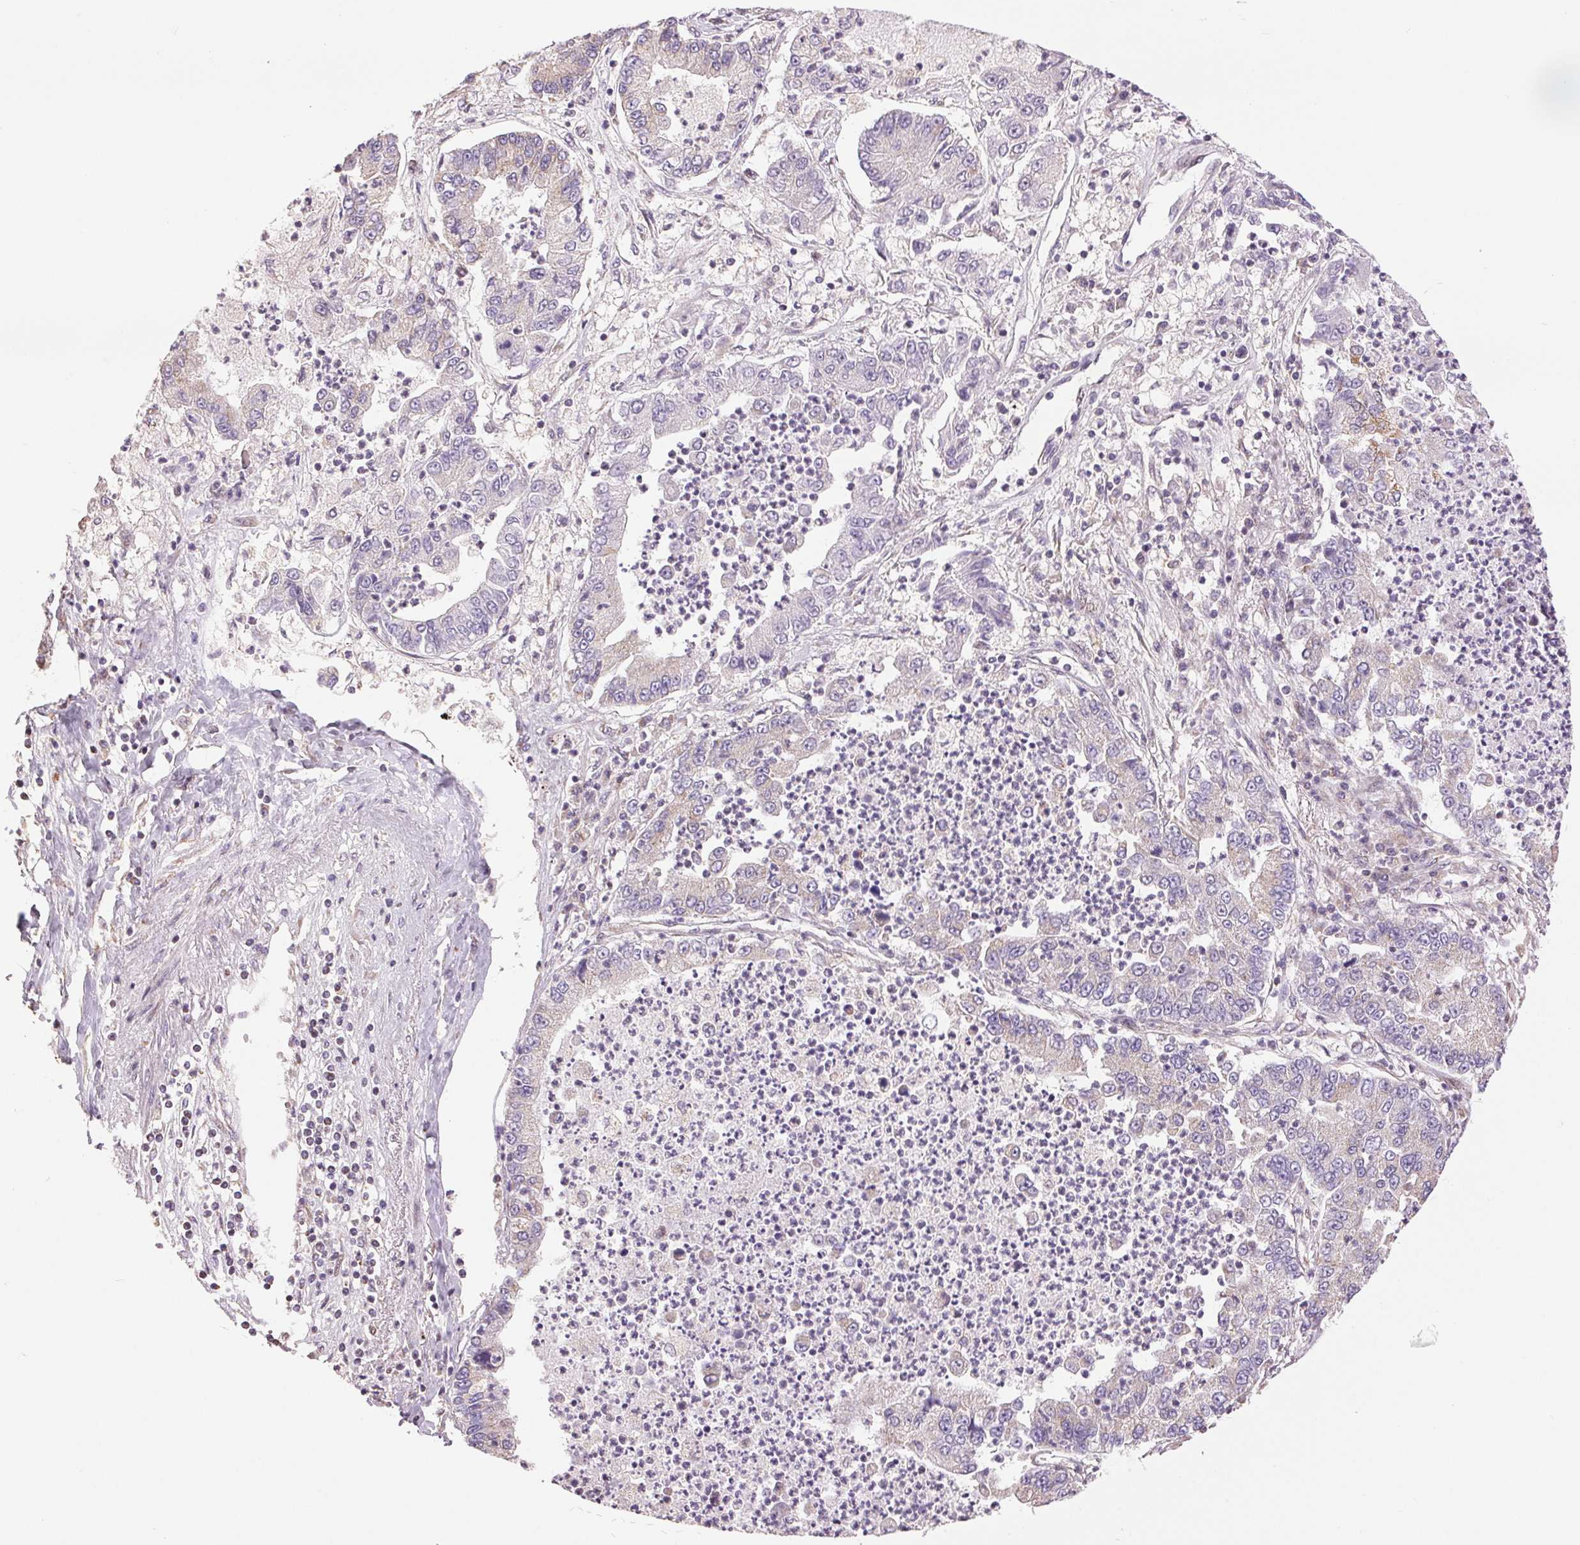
{"staining": {"intensity": "negative", "quantity": "none", "location": "none"}, "tissue": "lung cancer", "cell_type": "Tumor cells", "image_type": "cancer", "snomed": [{"axis": "morphology", "description": "Adenocarcinoma, NOS"}, {"axis": "topography", "description": "Lung"}], "caption": "Immunohistochemistry (IHC) of lung cancer exhibits no expression in tumor cells.", "gene": "DGUOK", "patient": {"sex": "female", "age": 57}}